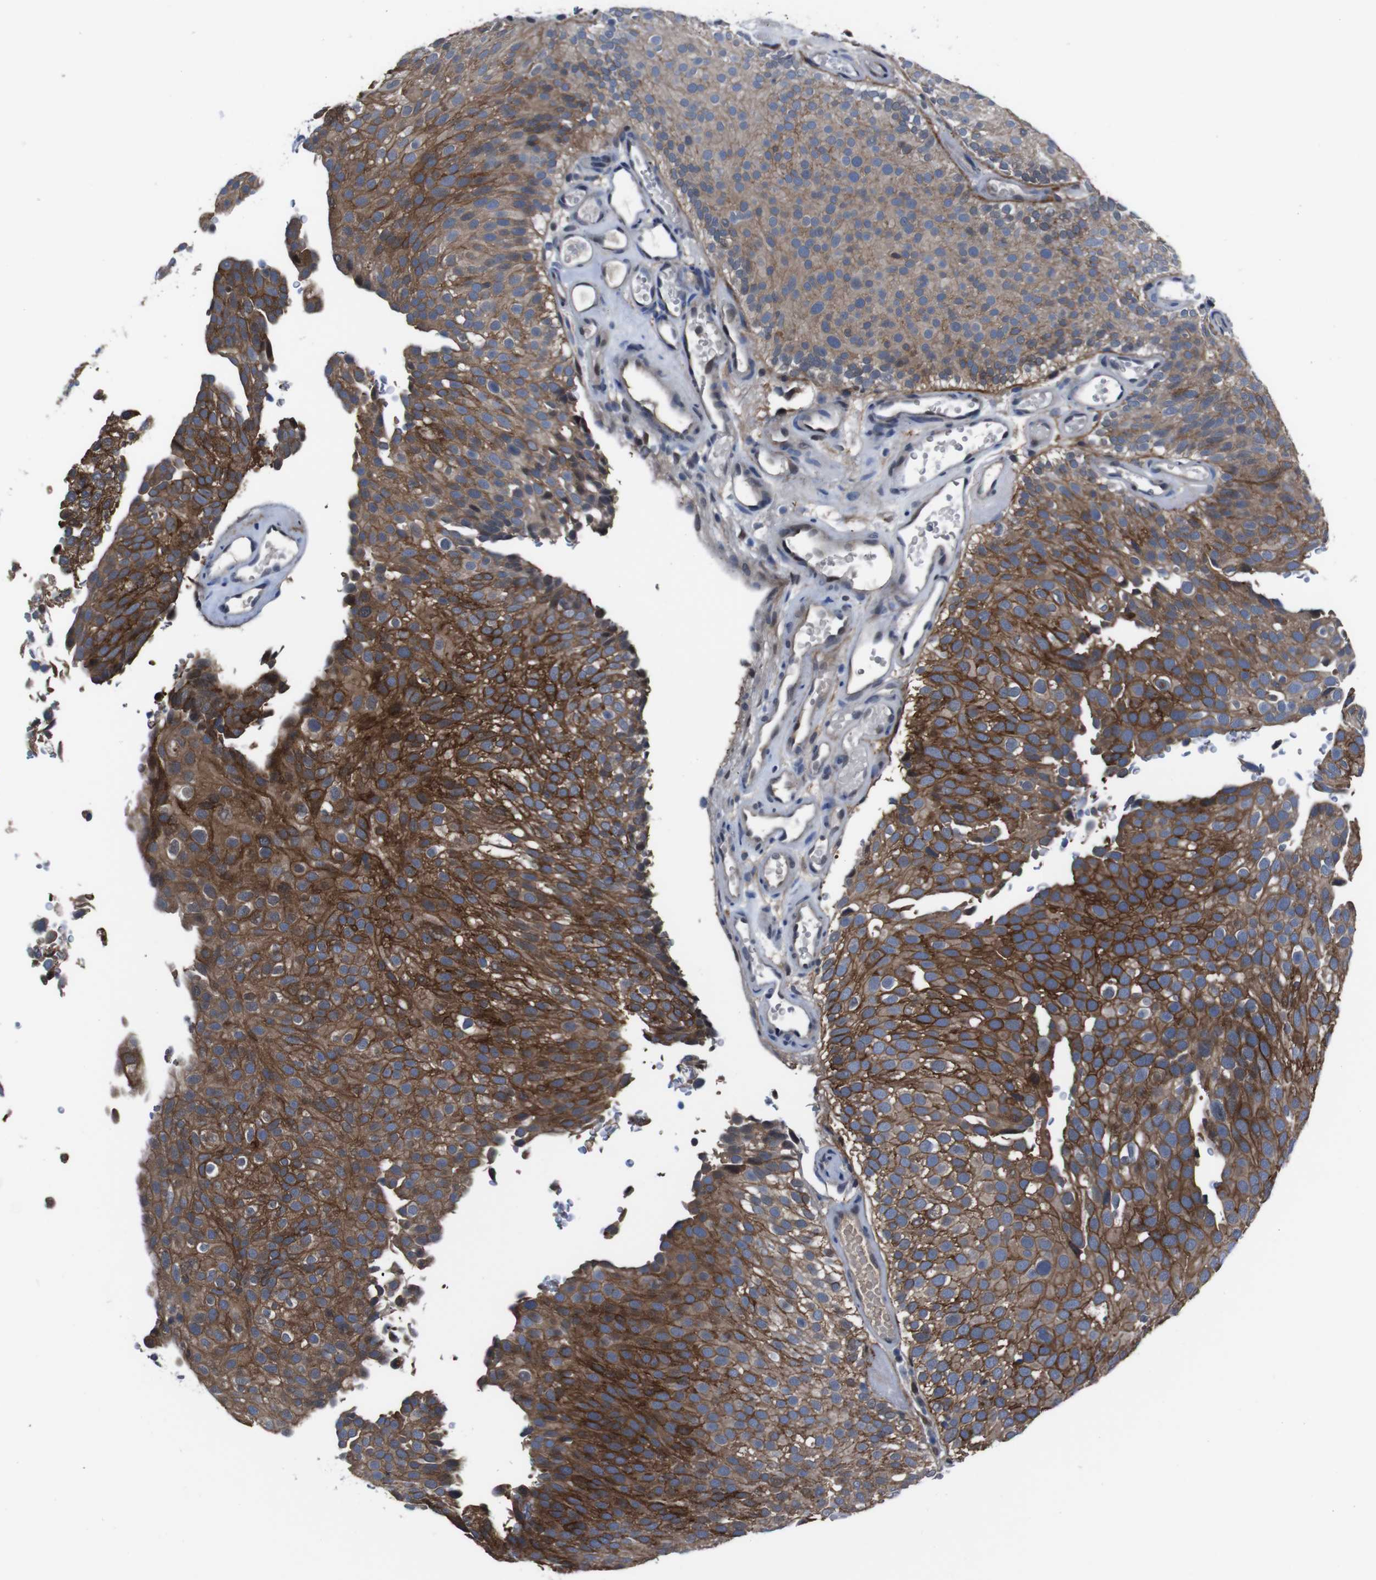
{"staining": {"intensity": "moderate", "quantity": ">75%", "location": "cytoplasmic/membranous"}, "tissue": "urothelial cancer", "cell_type": "Tumor cells", "image_type": "cancer", "snomed": [{"axis": "morphology", "description": "Urothelial carcinoma, Low grade"}, {"axis": "topography", "description": "Urinary bladder"}], "caption": "An IHC photomicrograph of tumor tissue is shown. Protein staining in brown shows moderate cytoplasmic/membranous positivity in urothelial cancer within tumor cells. (brown staining indicates protein expression, while blue staining denotes nuclei).", "gene": "SEMA4B", "patient": {"sex": "male", "age": 78}}